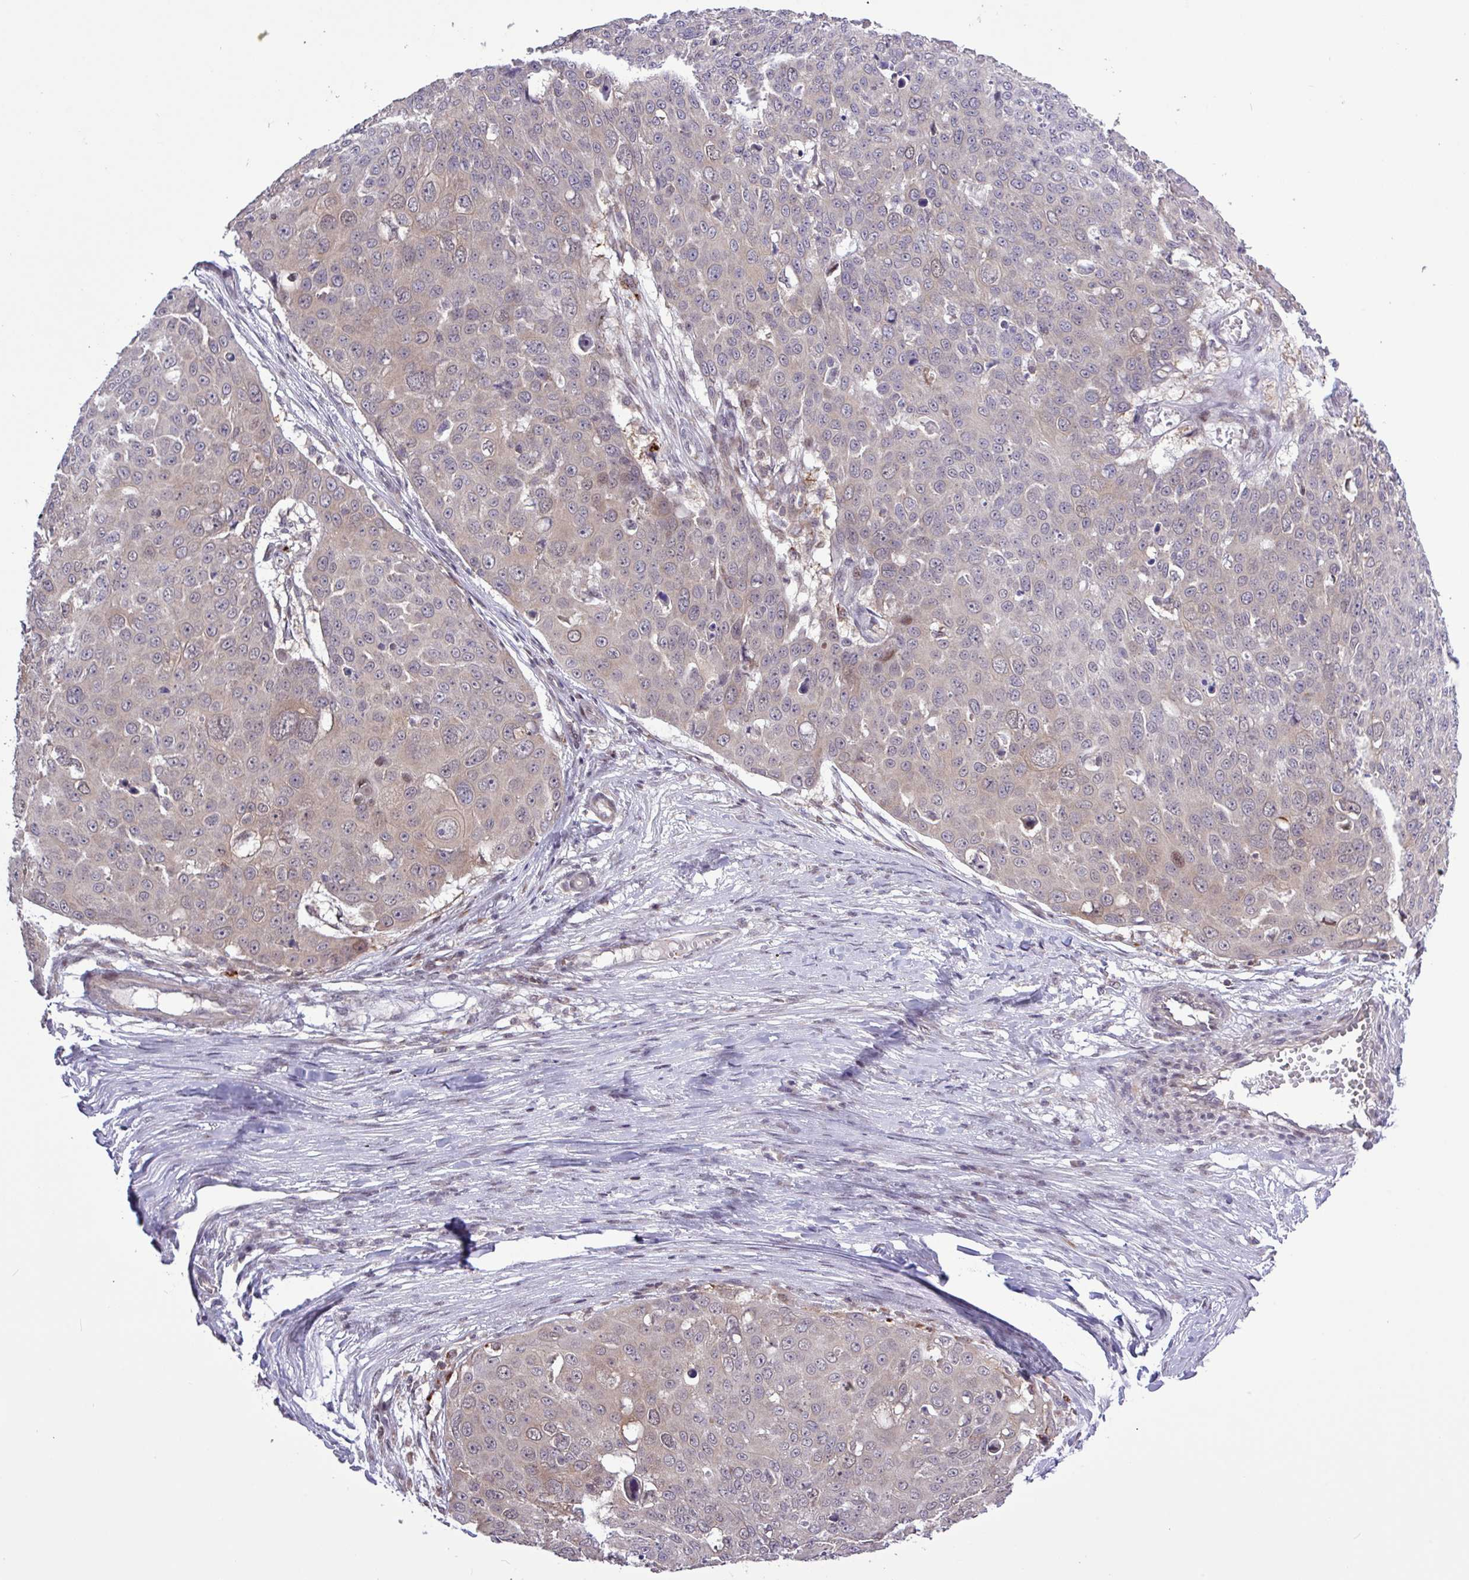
{"staining": {"intensity": "weak", "quantity": "<25%", "location": "cytoplasmic/membranous"}, "tissue": "skin cancer", "cell_type": "Tumor cells", "image_type": "cancer", "snomed": [{"axis": "morphology", "description": "Squamous cell carcinoma, NOS"}, {"axis": "topography", "description": "Skin"}], "caption": "There is no significant expression in tumor cells of skin squamous cell carcinoma. (DAB immunohistochemistry (IHC), high magnification).", "gene": "RTL3", "patient": {"sex": "male", "age": 71}}